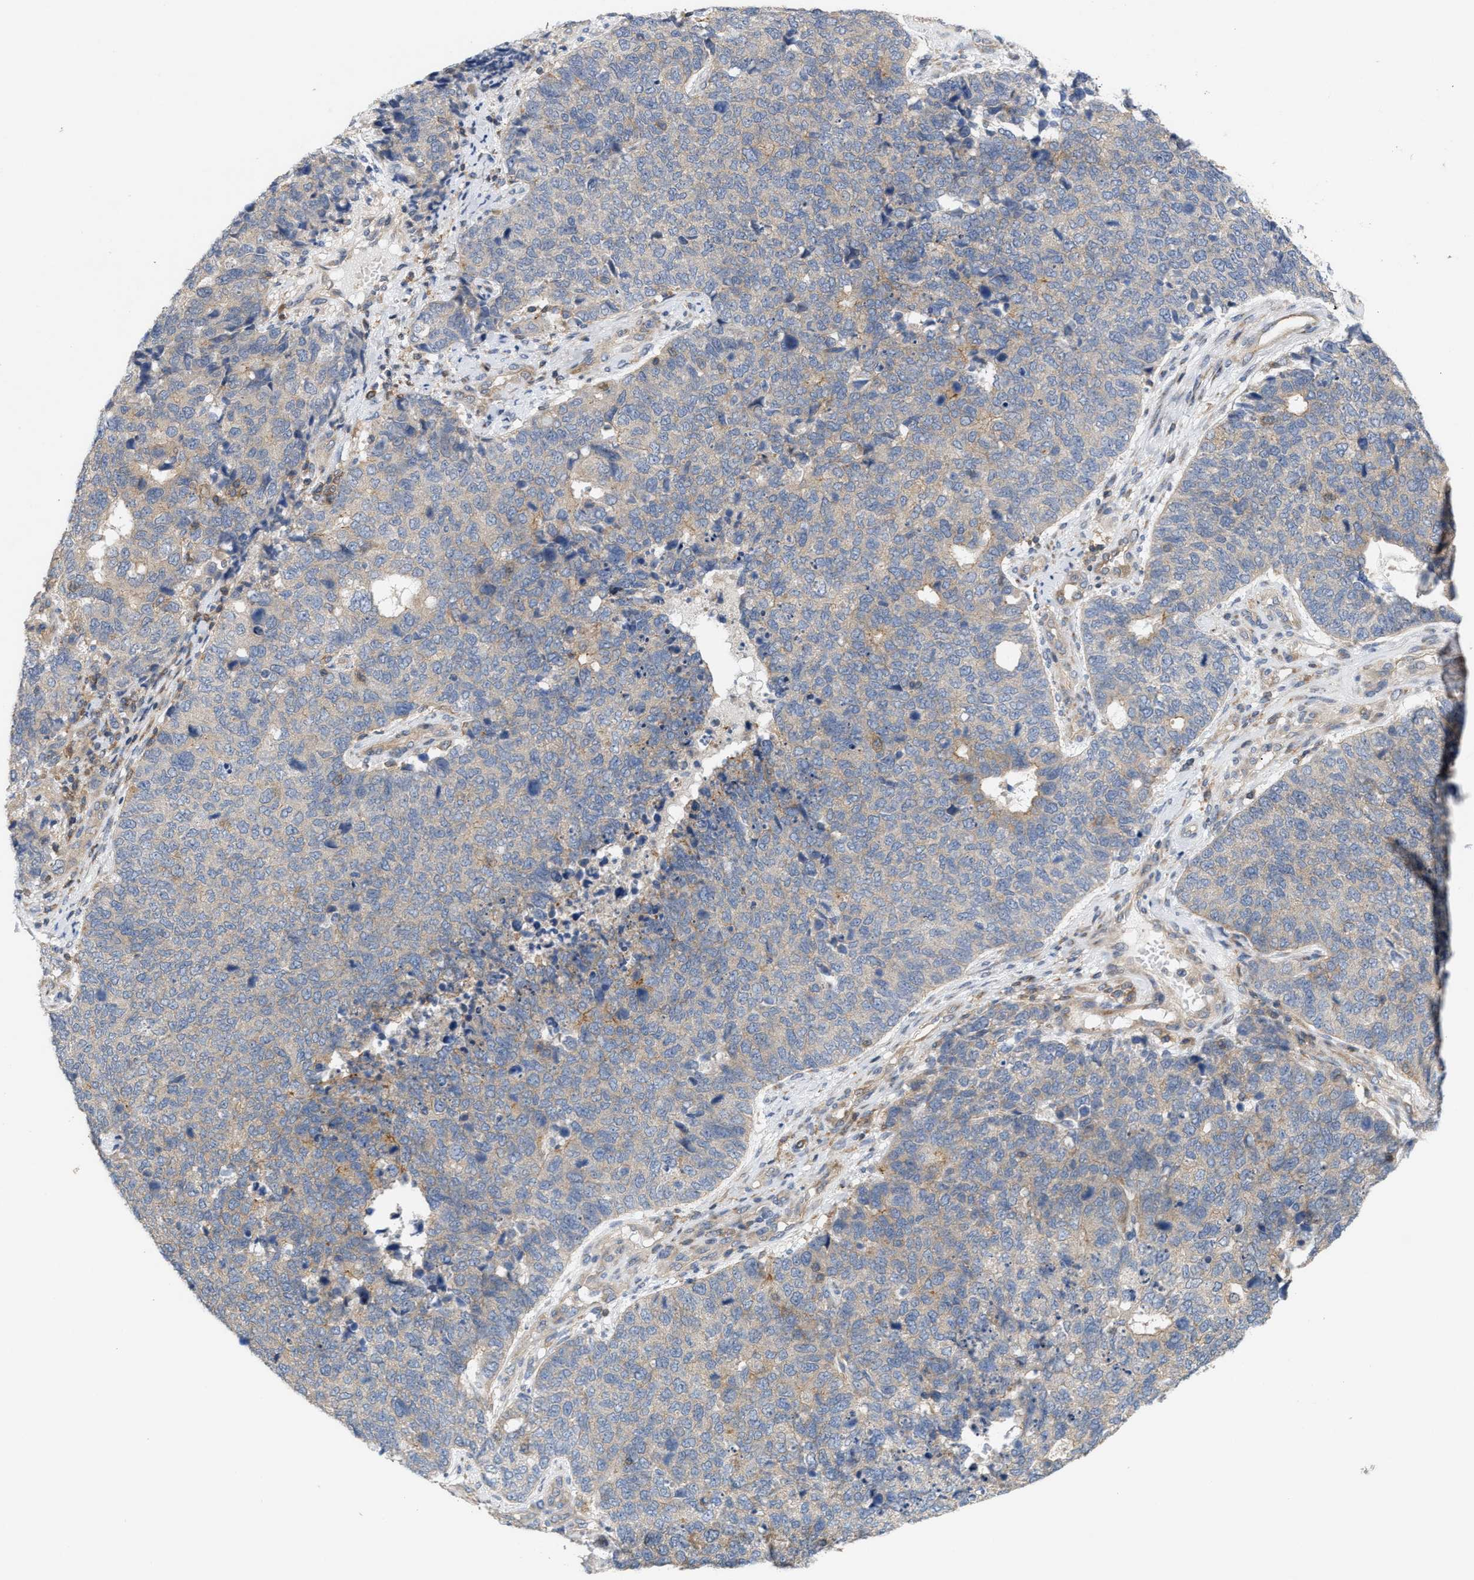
{"staining": {"intensity": "moderate", "quantity": "25%-75%", "location": "cytoplasmic/membranous"}, "tissue": "cervical cancer", "cell_type": "Tumor cells", "image_type": "cancer", "snomed": [{"axis": "morphology", "description": "Squamous cell carcinoma, NOS"}, {"axis": "topography", "description": "Cervix"}], "caption": "Cervical cancer stained with DAB (3,3'-diaminobenzidine) immunohistochemistry shows medium levels of moderate cytoplasmic/membranous expression in about 25%-75% of tumor cells.", "gene": "DBNL", "patient": {"sex": "female", "age": 63}}